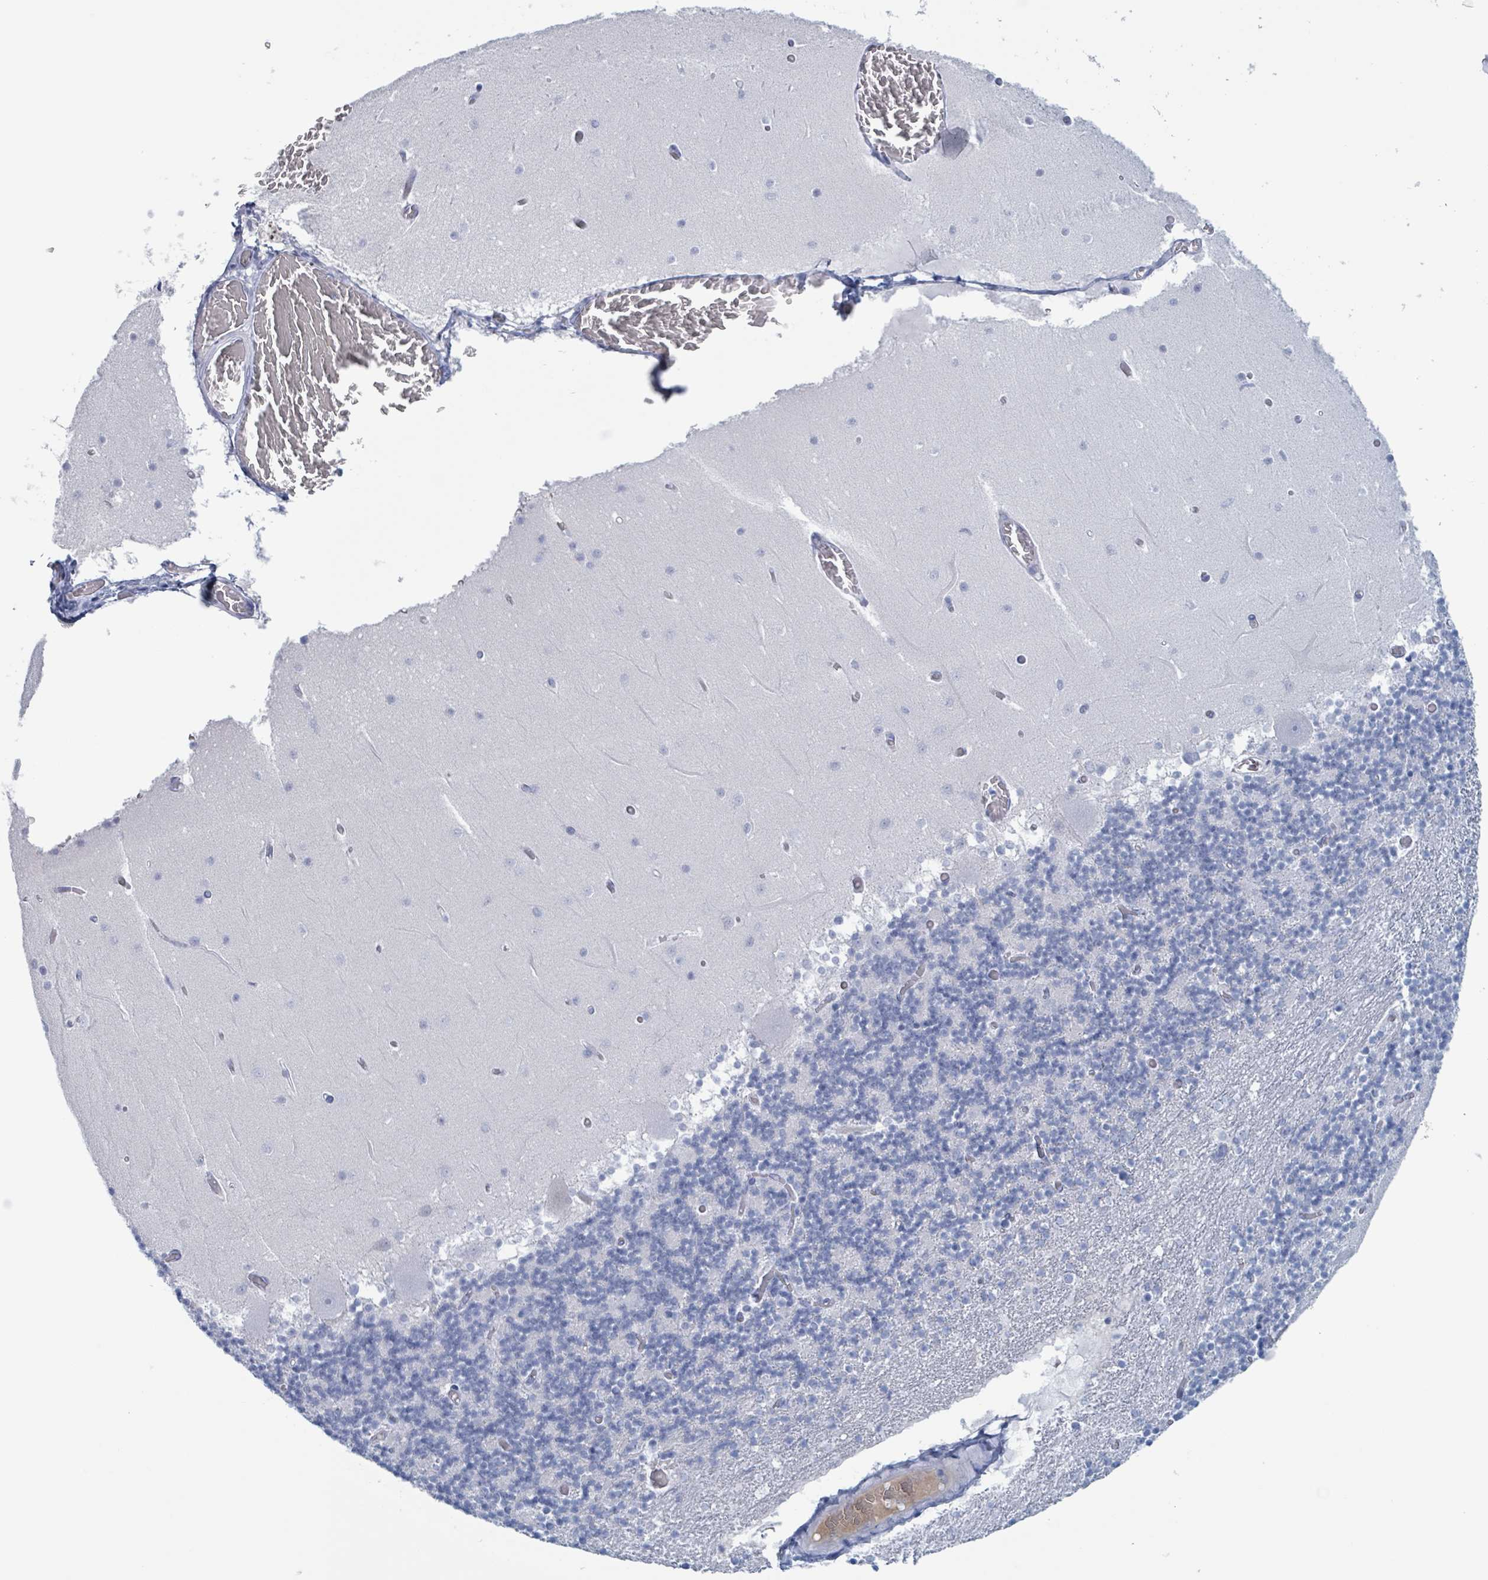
{"staining": {"intensity": "negative", "quantity": "none", "location": "none"}, "tissue": "cerebellum", "cell_type": "Cells in granular layer", "image_type": "normal", "snomed": [{"axis": "morphology", "description": "Normal tissue, NOS"}, {"axis": "topography", "description": "Cerebellum"}], "caption": "Immunohistochemistry image of benign human cerebellum stained for a protein (brown), which displays no positivity in cells in granular layer. (Brightfield microscopy of DAB IHC at high magnification).", "gene": "KLK4", "patient": {"sex": "female", "age": 28}}